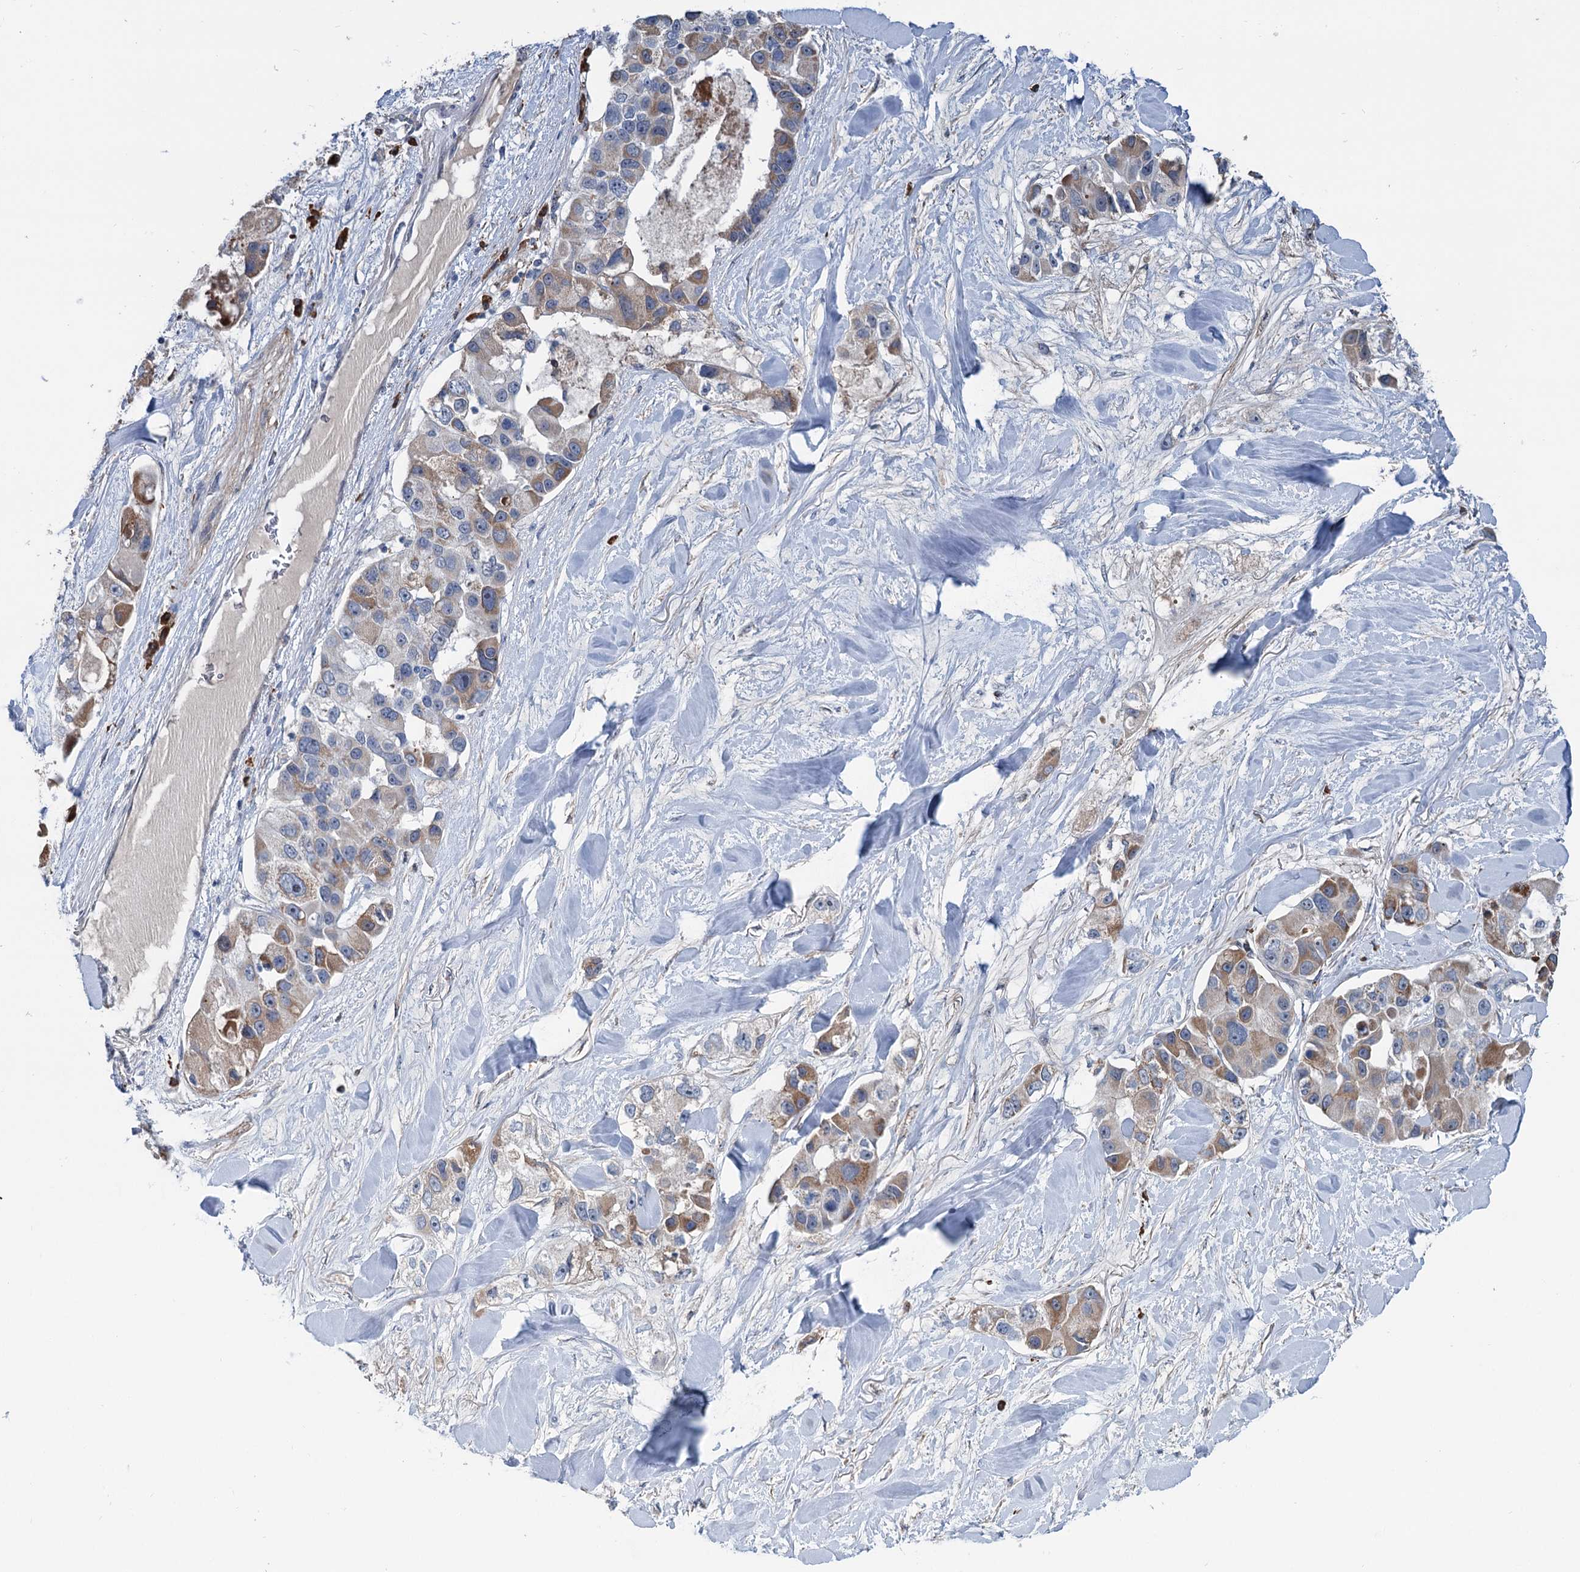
{"staining": {"intensity": "moderate", "quantity": "25%-75%", "location": "cytoplasmic/membranous"}, "tissue": "lung cancer", "cell_type": "Tumor cells", "image_type": "cancer", "snomed": [{"axis": "morphology", "description": "Adenocarcinoma, NOS"}, {"axis": "topography", "description": "Lung"}], "caption": "Approximately 25%-75% of tumor cells in lung cancer (adenocarcinoma) exhibit moderate cytoplasmic/membranous protein positivity as visualized by brown immunohistochemical staining.", "gene": "LPIN1", "patient": {"sex": "female", "age": 54}}